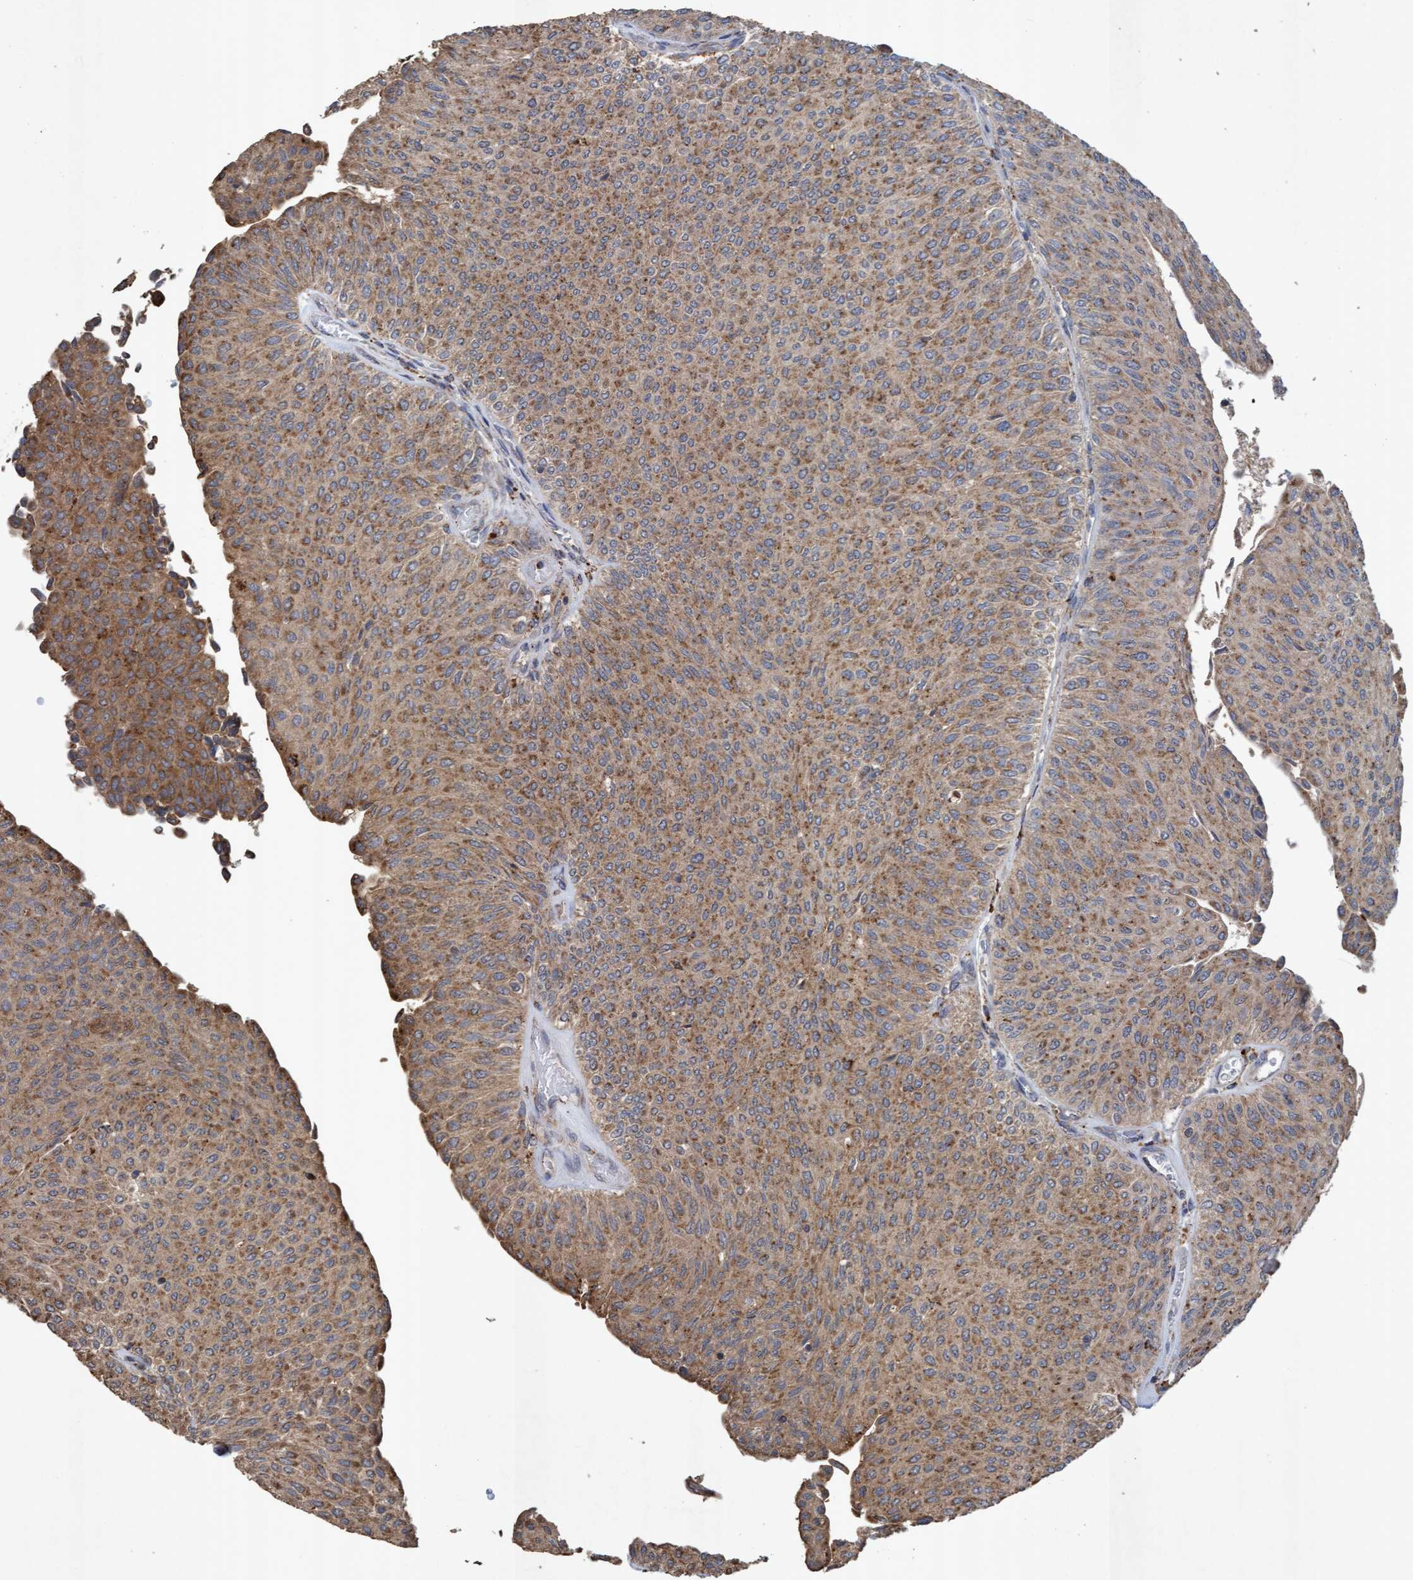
{"staining": {"intensity": "moderate", "quantity": ">75%", "location": "cytoplasmic/membranous"}, "tissue": "urothelial cancer", "cell_type": "Tumor cells", "image_type": "cancer", "snomed": [{"axis": "morphology", "description": "Urothelial carcinoma, Low grade"}, {"axis": "topography", "description": "Urinary bladder"}], "caption": "The micrograph exhibits a brown stain indicating the presence of a protein in the cytoplasmic/membranous of tumor cells in urothelial carcinoma (low-grade).", "gene": "ATPAF2", "patient": {"sex": "male", "age": 78}}